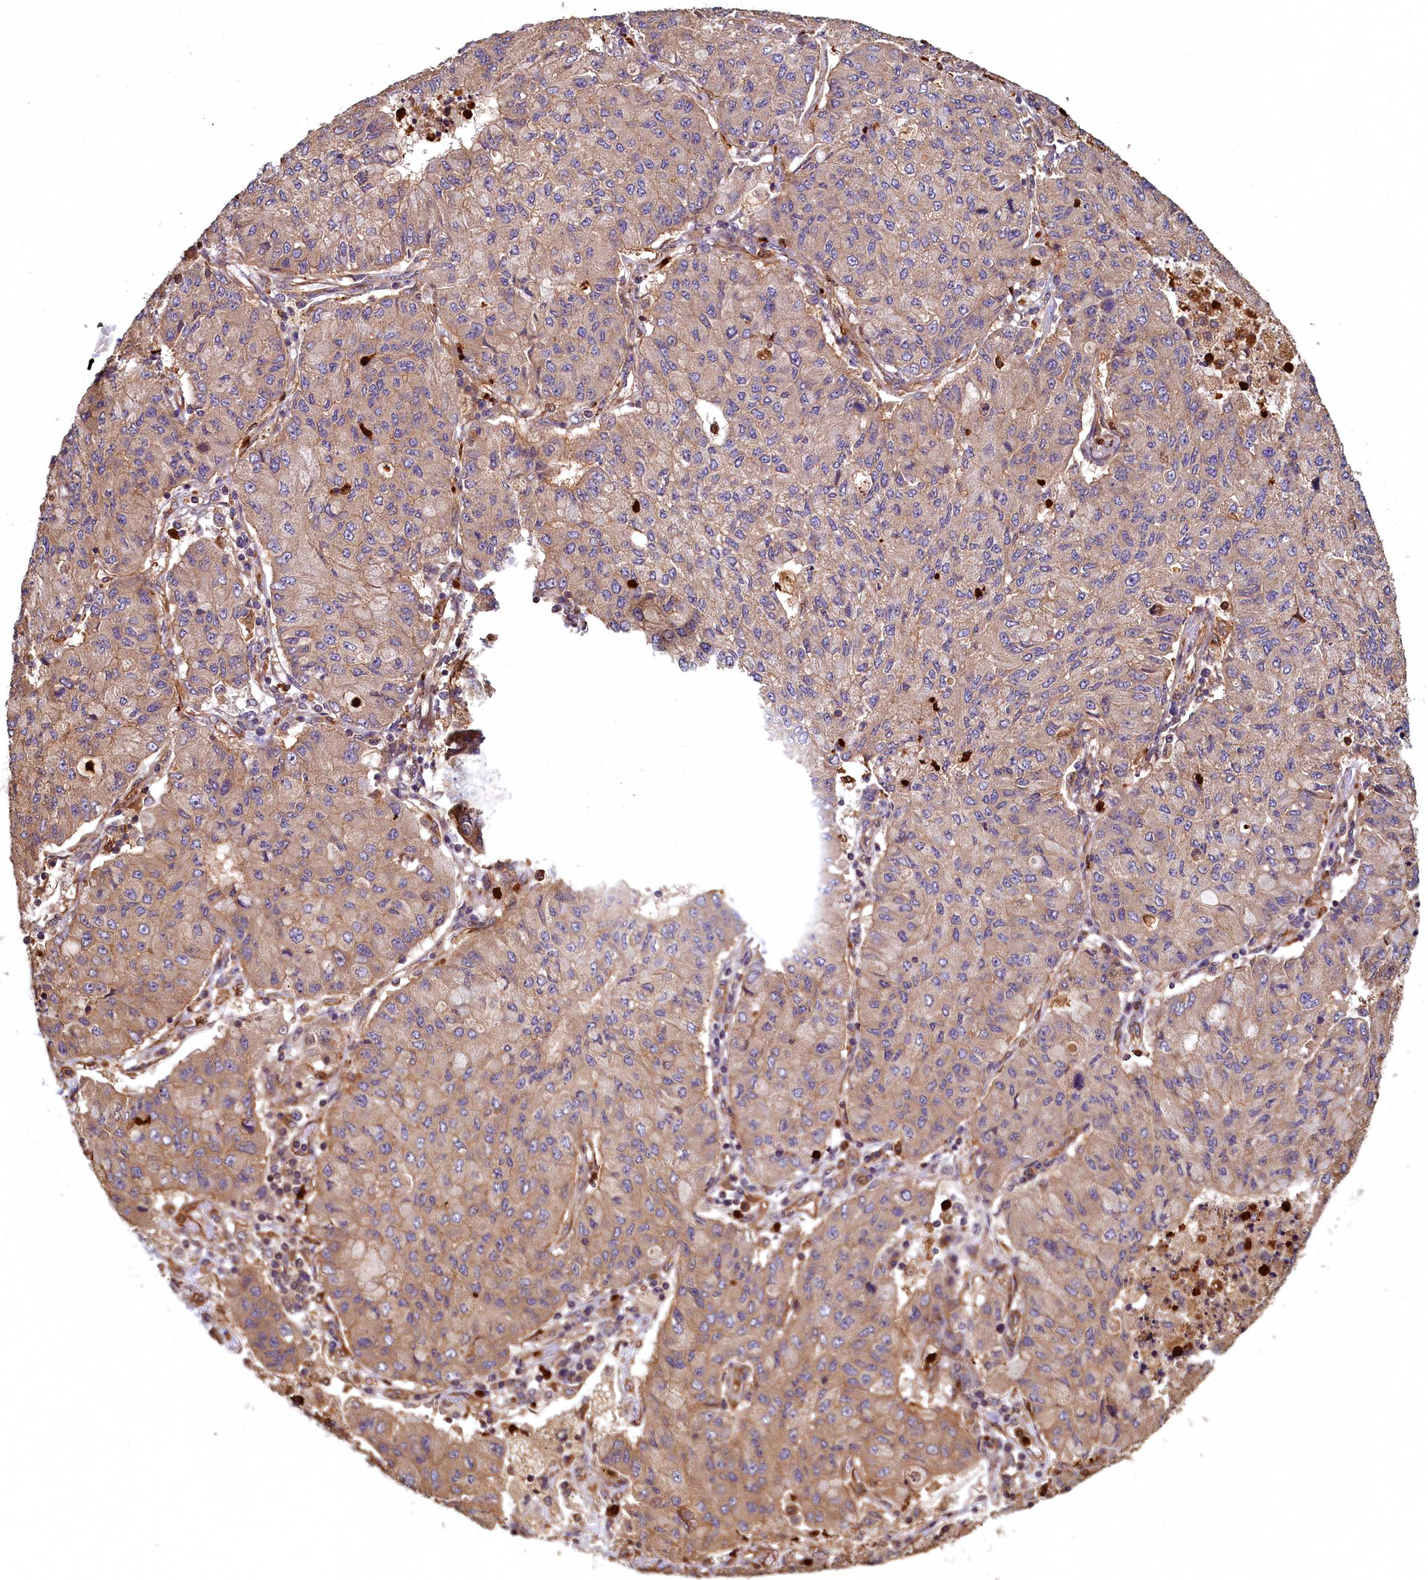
{"staining": {"intensity": "moderate", "quantity": ">75%", "location": "cytoplasmic/membranous"}, "tissue": "lung cancer", "cell_type": "Tumor cells", "image_type": "cancer", "snomed": [{"axis": "morphology", "description": "Squamous cell carcinoma, NOS"}, {"axis": "topography", "description": "Lung"}], "caption": "Squamous cell carcinoma (lung) tissue exhibits moderate cytoplasmic/membranous expression in about >75% of tumor cells", "gene": "CCDC102B", "patient": {"sex": "male", "age": 74}}